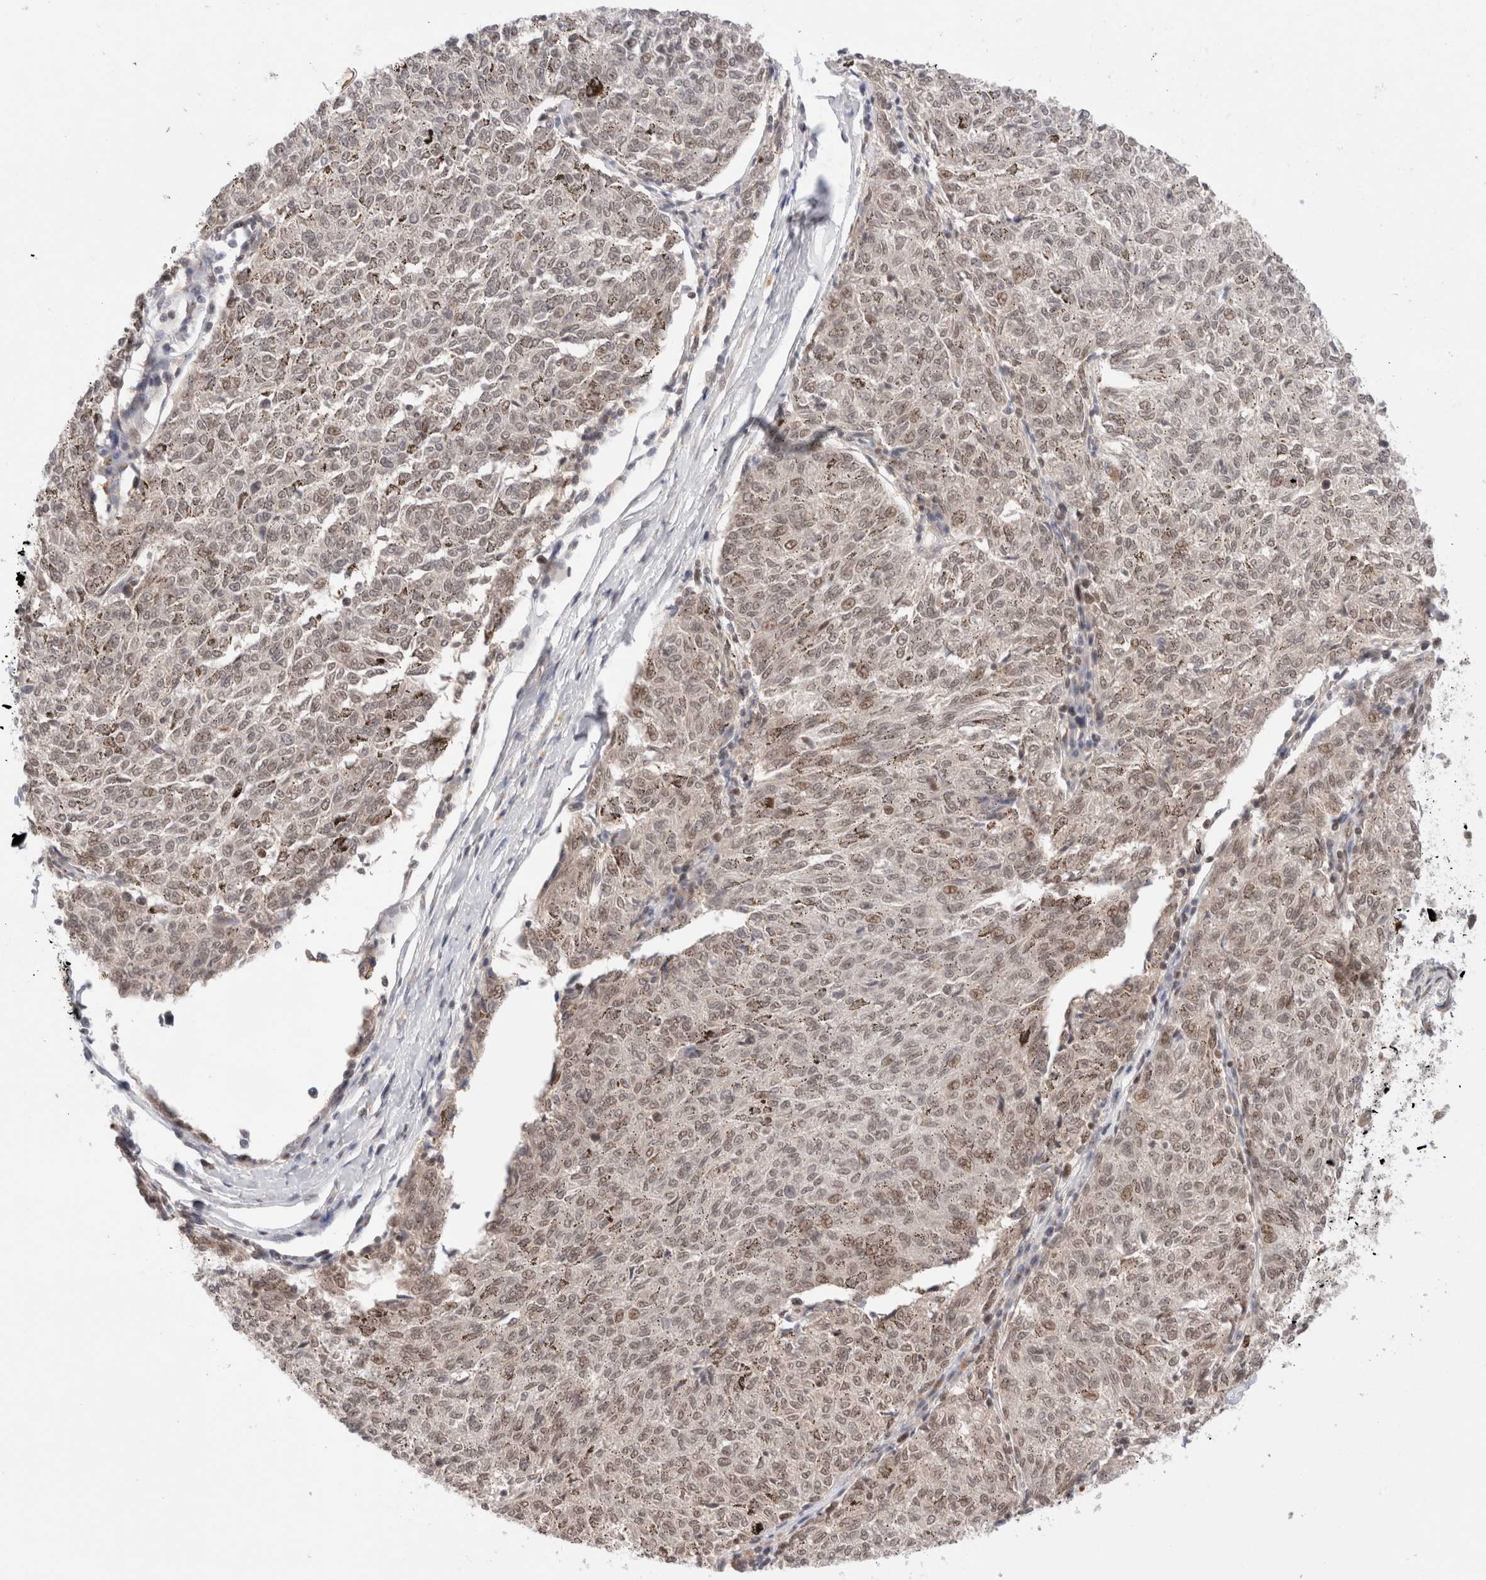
{"staining": {"intensity": "weak", "quantity": ">75%", "location": "nuclear"}, "tissue": "melanoma", "cell_type": "Tumor cells", "image_type": "cancer", "snomed": [{"axis": "morphology", "description": "Malignant melanoma, NOS"}, {"axis": "topography", "description": "Skin"}], "caption": "IHC of human malignant melanoma reveals low levels of weak nuclear staining in approximately >75% of tumor cells.", "gene": "GATAD2A", "patient": {"sex": "female", "age": 72}}